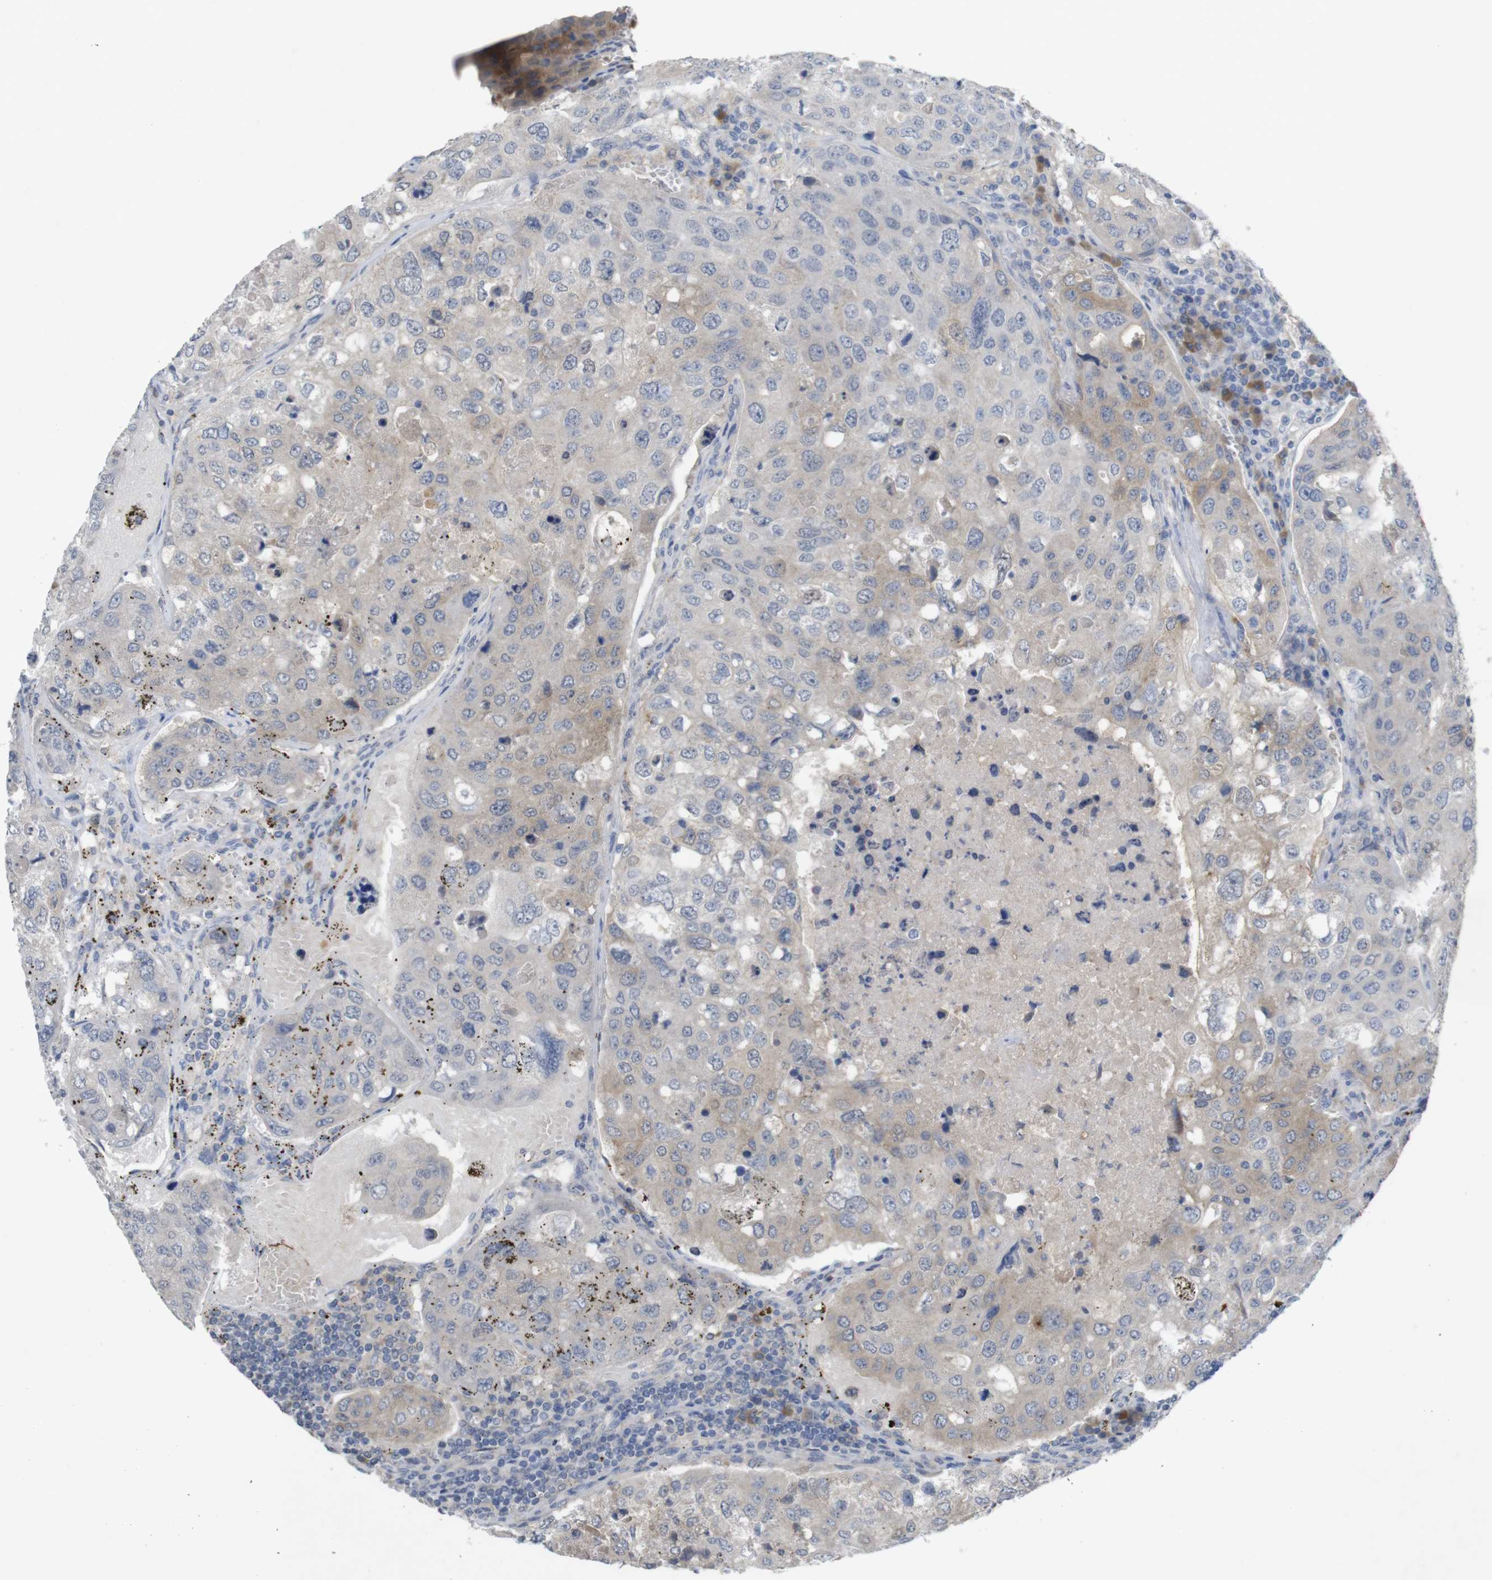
{"staining": {"intensity": "weak", "quantity": "25%-75%", "location": "cytoplasmic/membranous"}, "tissue": "urothelial cancer", "cell_type": "Tumor cells", "image_type": "cancer", "snomed": [{"axis": "morphology", "description": "Urothelial carcinoma, High grade"}, {"axis": "topography", "description": "Lymph node"}, {"axis": "topography", "description": "Urinary bladder"}], "caption": "Tumor cells reveal low levels of weak cytoplasmic/membranous positivity in about 25%-75% of cells in human urothelial carcinoma (high-grade). The protein of interest is shown in brown color, while the nuclei are stained blue.", "gene": "BCAR3", "patient": {"sex": "male", "age": 51}}